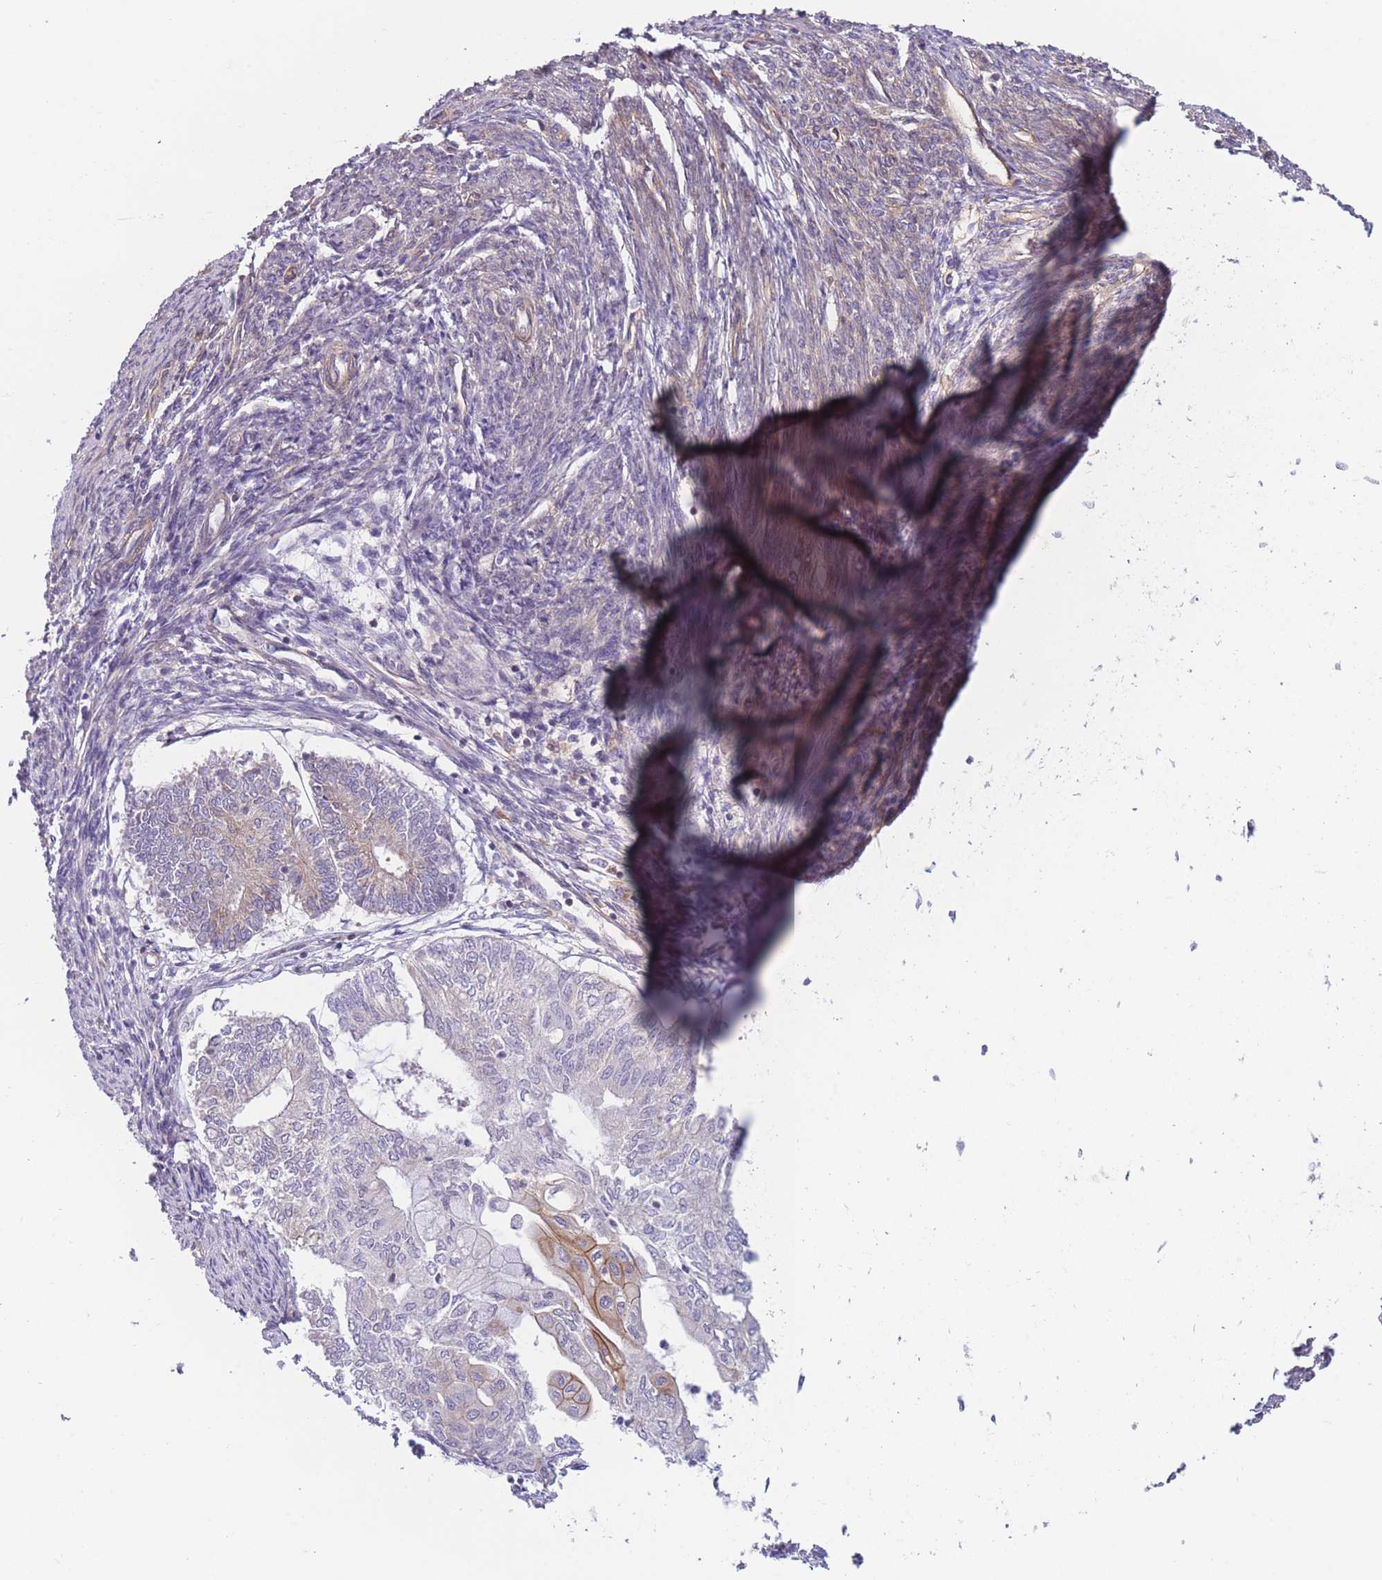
{"staining": {"intensity": "moderate", "quantity": "25%-75%", "location": "cytoplasmic/membranous"}, "tissue": "smooth muscle", "cell_type": "Smooth muscle cells", "image_type": "normal", "snomed": [{"axis": "morphology", "description": "Normal tissue, NOS"}, {"axis": "topography", "description": "Smooth muscle"}, {"axis": "topography", "description": "Uterus"}], "caption": "A micrograph of smooth muscle stained for a protein shows moderate cytoplasmic/membranous brown staining in smooth muscle cells.", "gene": "WDR93", "patient": {"sex": "female", "age": 59}}